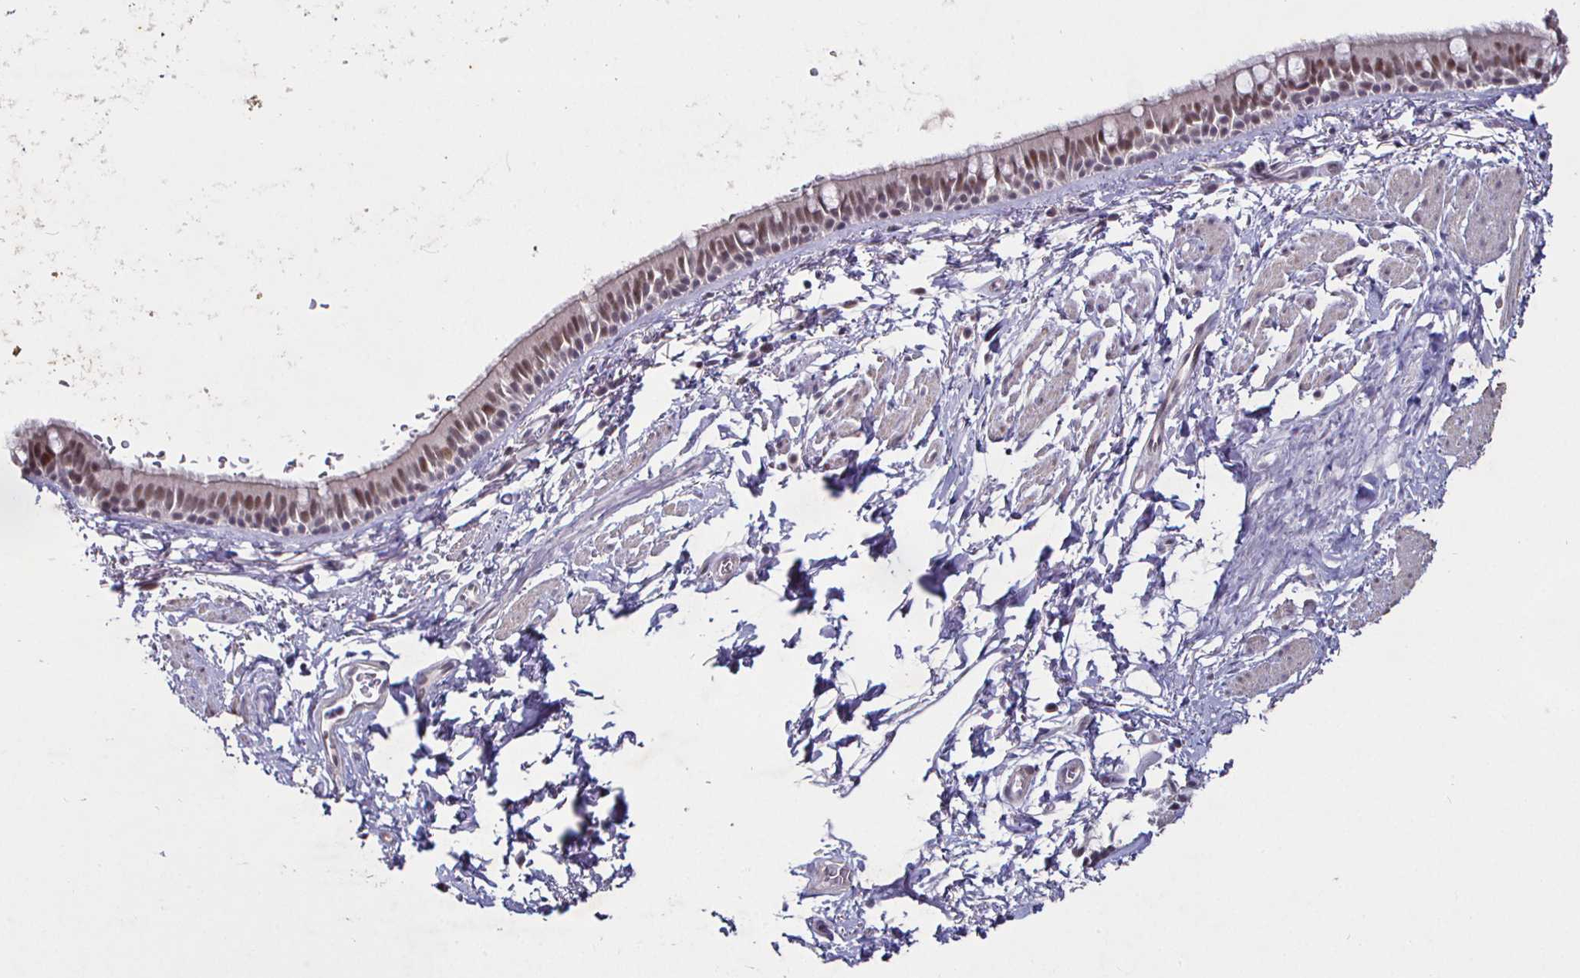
{"staining": {"intensity": "moderate", "quantity": "25%-75%", "location": "cytoplasmic/membranous,nuclear"}, "tissue": "bronchus", "cell_type": "Respiratory epithelial cells", "image_type": "normal", "snomed": [{"axis": "morphology", "description": "Normal tissue, NOS"}, {"axis": "topography", "description": "Lymph node"}, {"axis": "topography", "description": "Cartilage tissue"}, {"axis": "topography", "description": "Bronchus"}], "caption": "Protein staining exhibits moderate cytoplasmic/membranous,nuclear positivity in approximately 25%-75% of respiratory epithelial cells in normal bronchus. (DAB (3,3'-diaminobenzidine) IHC, brown staining for protein, blue staining for nuclei).", "gene": "MLH1", "patient": {"sex": "female", "age": 70}}